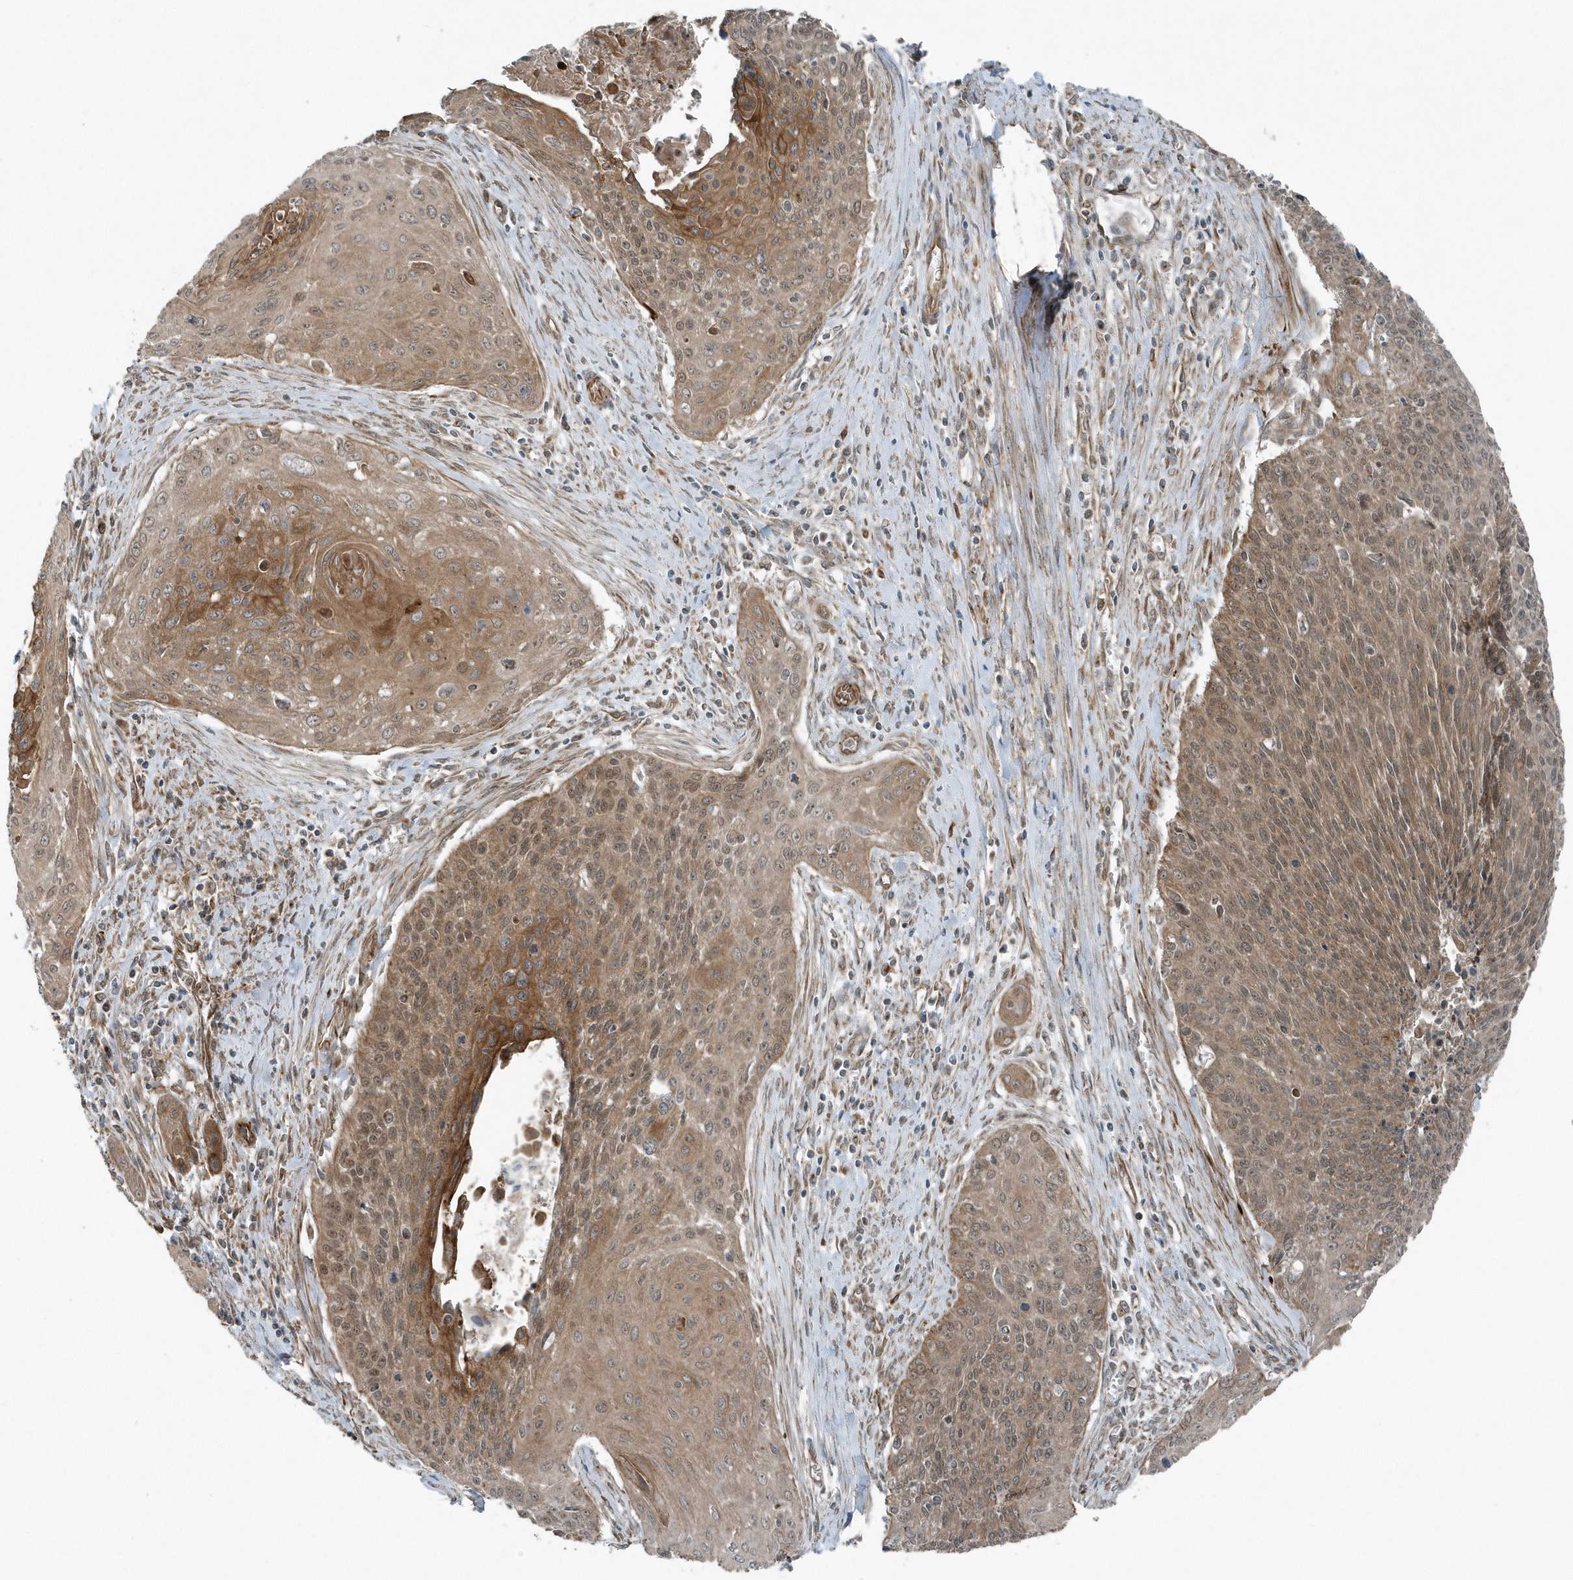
{"staining": {"intensity": "moderate", "quantity": ">75%", "location": "cytoplasmic/membranous"}, "tissue": "cervical cancer", "cell_type": "Tumor cells", "image_type": "cancer", "snomed": [{"axis": "morphology", "description": "Squamous cell carcinoma, NOS"}, {"axis": "topography", "description": "Cervix"}], "caption": "The micrograph shows immunohistochemical staining of squamous cell carcinoma (cervical). There is moderate cytoplasmic/membranous staining is identified in approximately >75% of tumor cells.", "gene": "GCC2", "patient": {"sex": "female", "age": 55}}